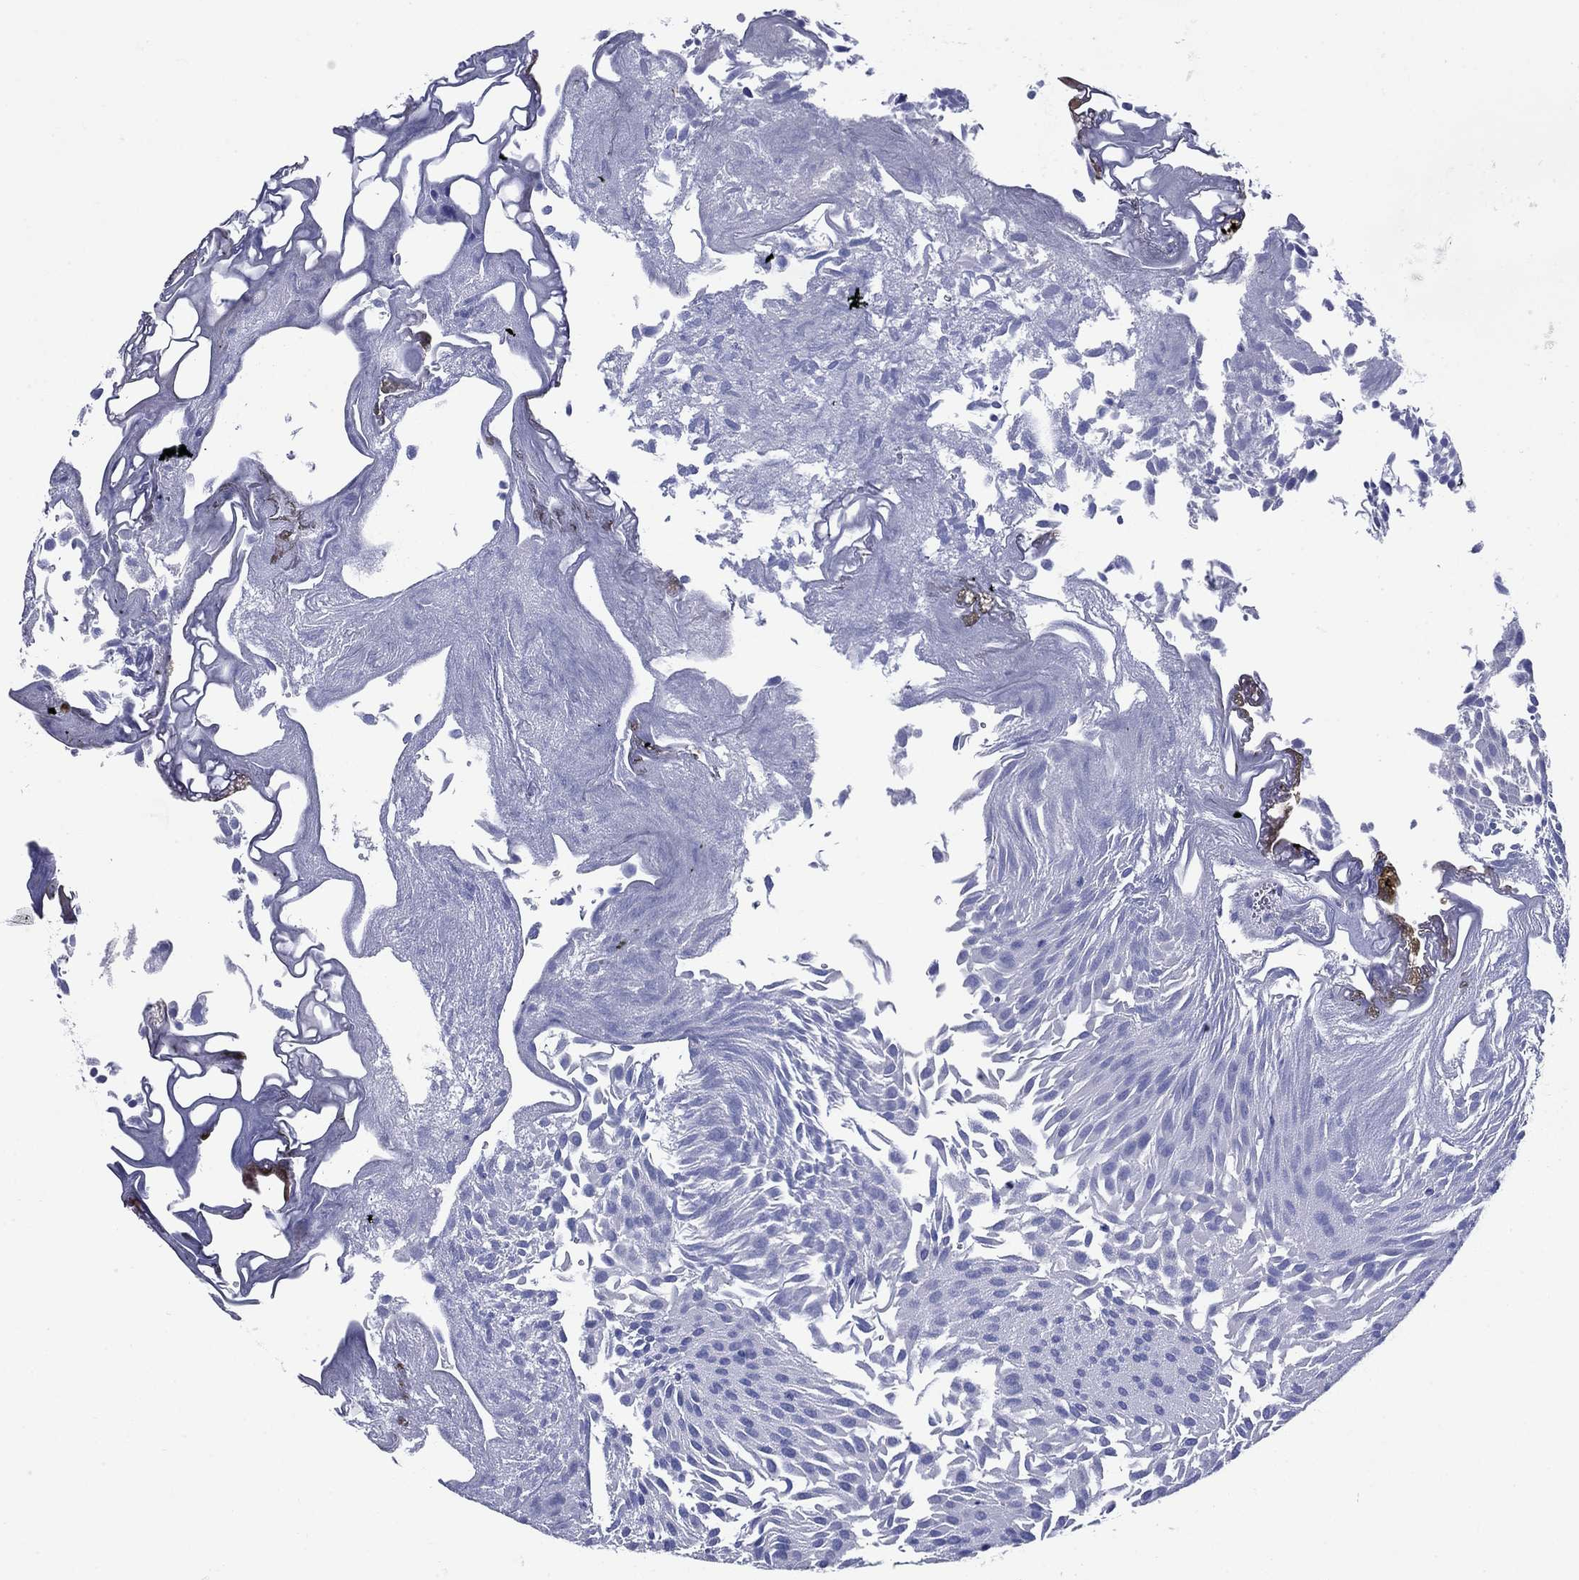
{"staining": {"intensity": "negative", "quantity": "none", "location": "none"}, "tissue": "urothelial cancer", "cell_type": "Tumor cells", "image_type": "cancer", "snomed": [{"axis": "morphology", "description": "Urothelial carcinoma, Low grade"}, {"axis": "topography", "description": "Urinary bladder"}], "caption": "High magnification brightfield microscopy of urothelial cancer stained with DAB (3,3'-diaminobenzidine) (brown) and counterstained with hematoxylin (blue): tumor cells show no significant expression.", "gene": "AZU1", "patient": {"sex": "male", "age": 52}}